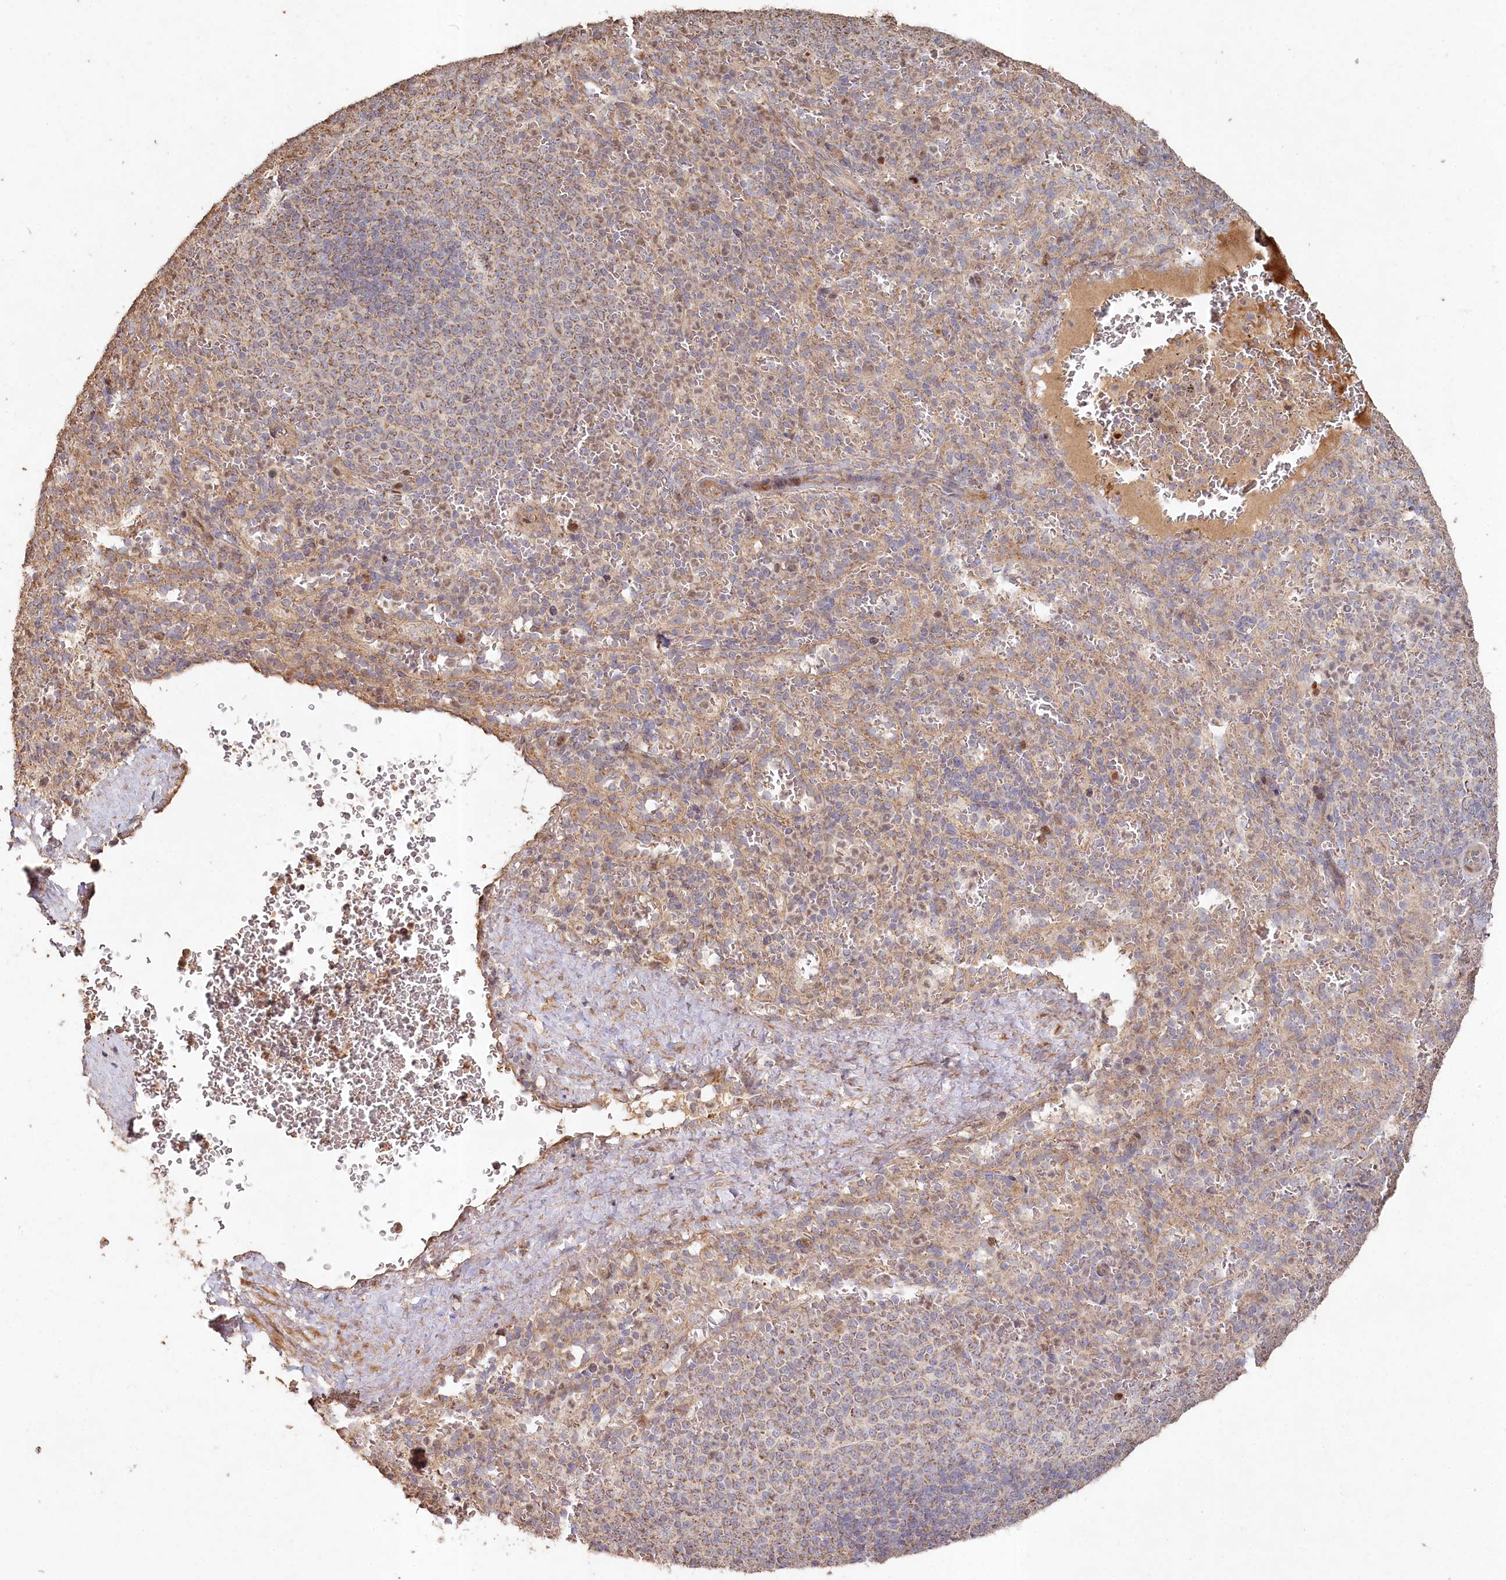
{"staining": {"intensity": "moderate", "quantity": "25%-75%", "location": "cytoplasmic/membranous"}, "tissue": "spleen", "cell_type": "Cells in red pulp", "image_type": "normal", "snomed": [{"axis": "morphology", "description": "Normal tissue, NOS"}, {"axis": "topography", "description": "Spleen"}], "caption": "High-magnification brightfield microscopy of benign spleen stained with DAB (3,3'-diaminobenzidine) (brown) and counterstained with hematoxylin (blue). cells in red pulp exhibit moderate cytoplasmic/membranous expression is seen in about25%-75% of cells.", "gene": "HAL", "patient": {"sex": "female", "age": 21}}